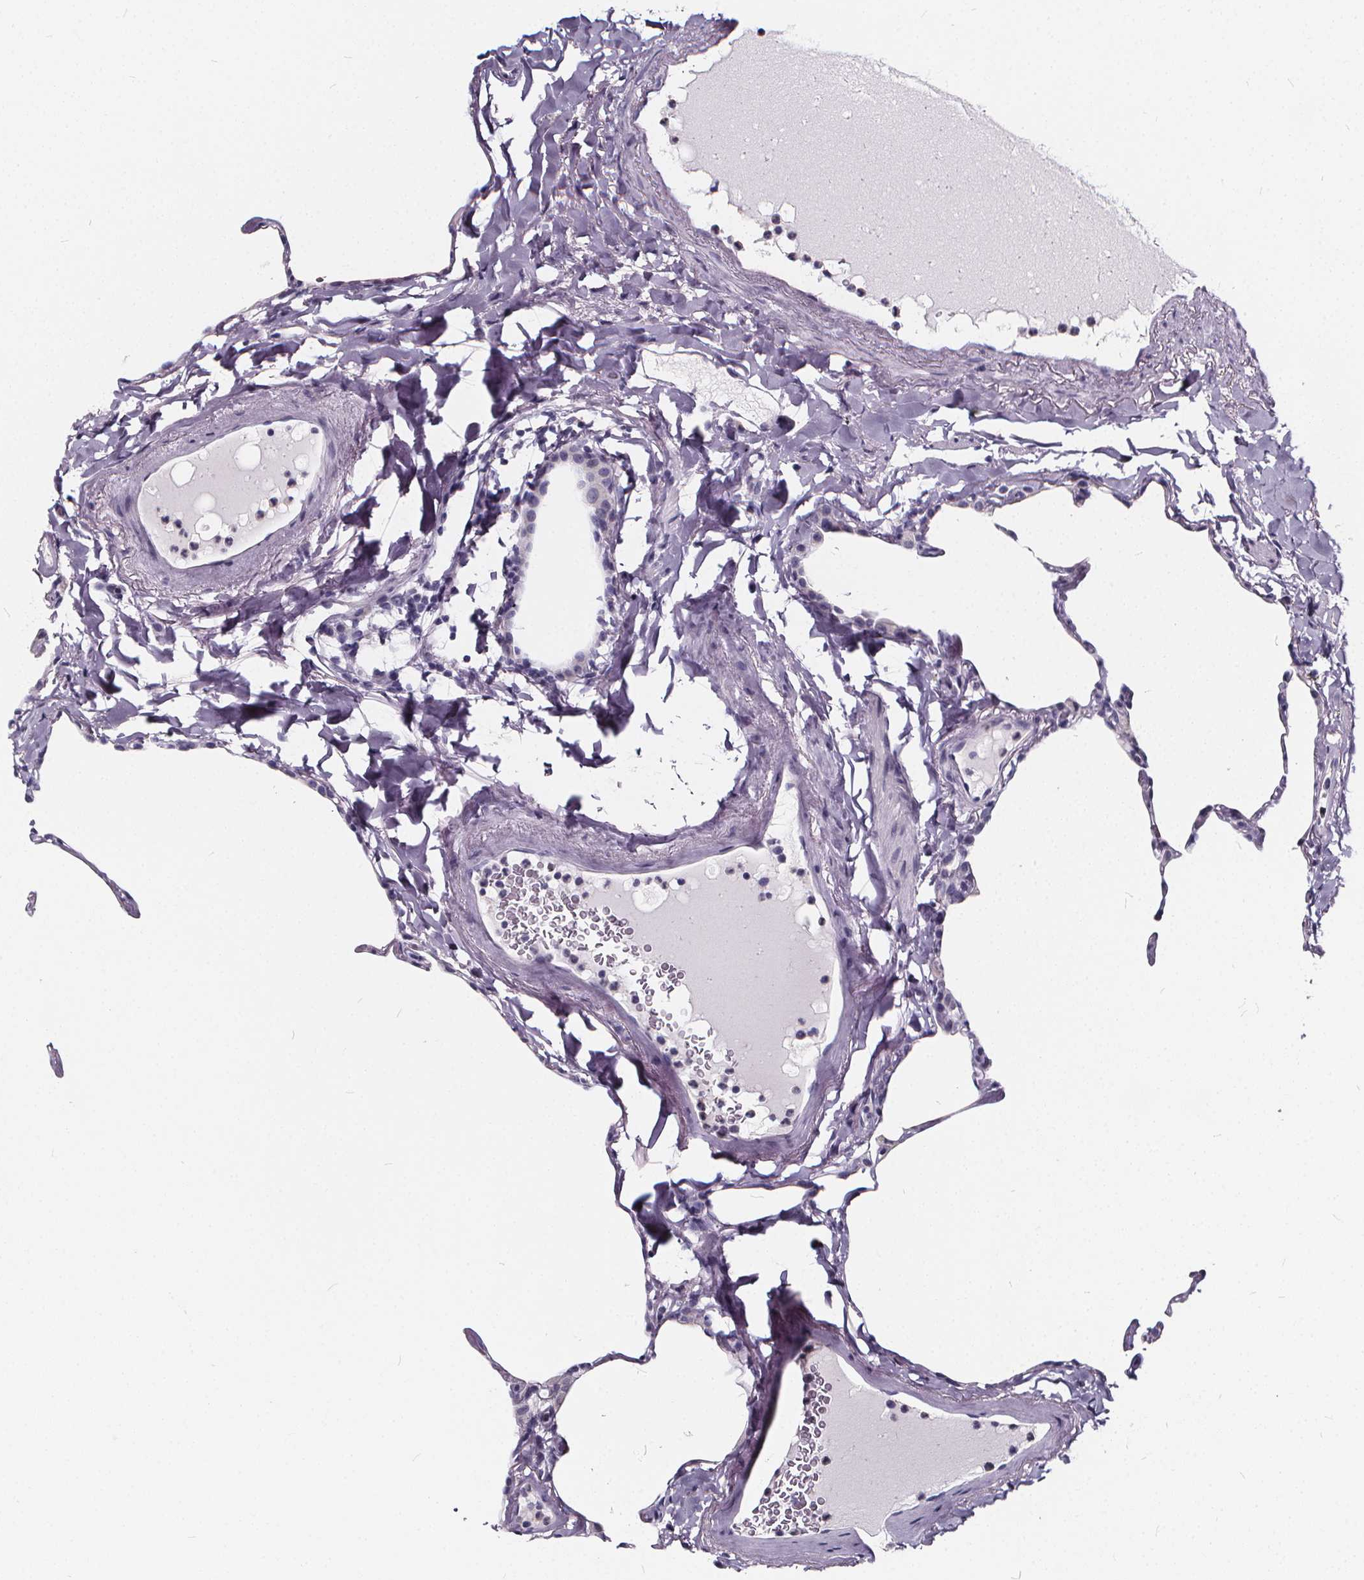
{"staining": {"intensity": "negative", "quantity": "none", "location": "none"}, "tissue": "lung", "cell_type": "Alveolar cells", "image_type": "normal", "snomed": [{"axis": "morphology", "description": "Normal tissue, NOS"}, {"axis": "topography", "description": "Lung"}], "caption": "DAB (3,3'-diaminobenzidine) immunohistochemical staining of benign human lung shows no significant positivity in alveolar cells.", "gene": "SPEF2", "patient": {"sex": "male", "age": 65}}